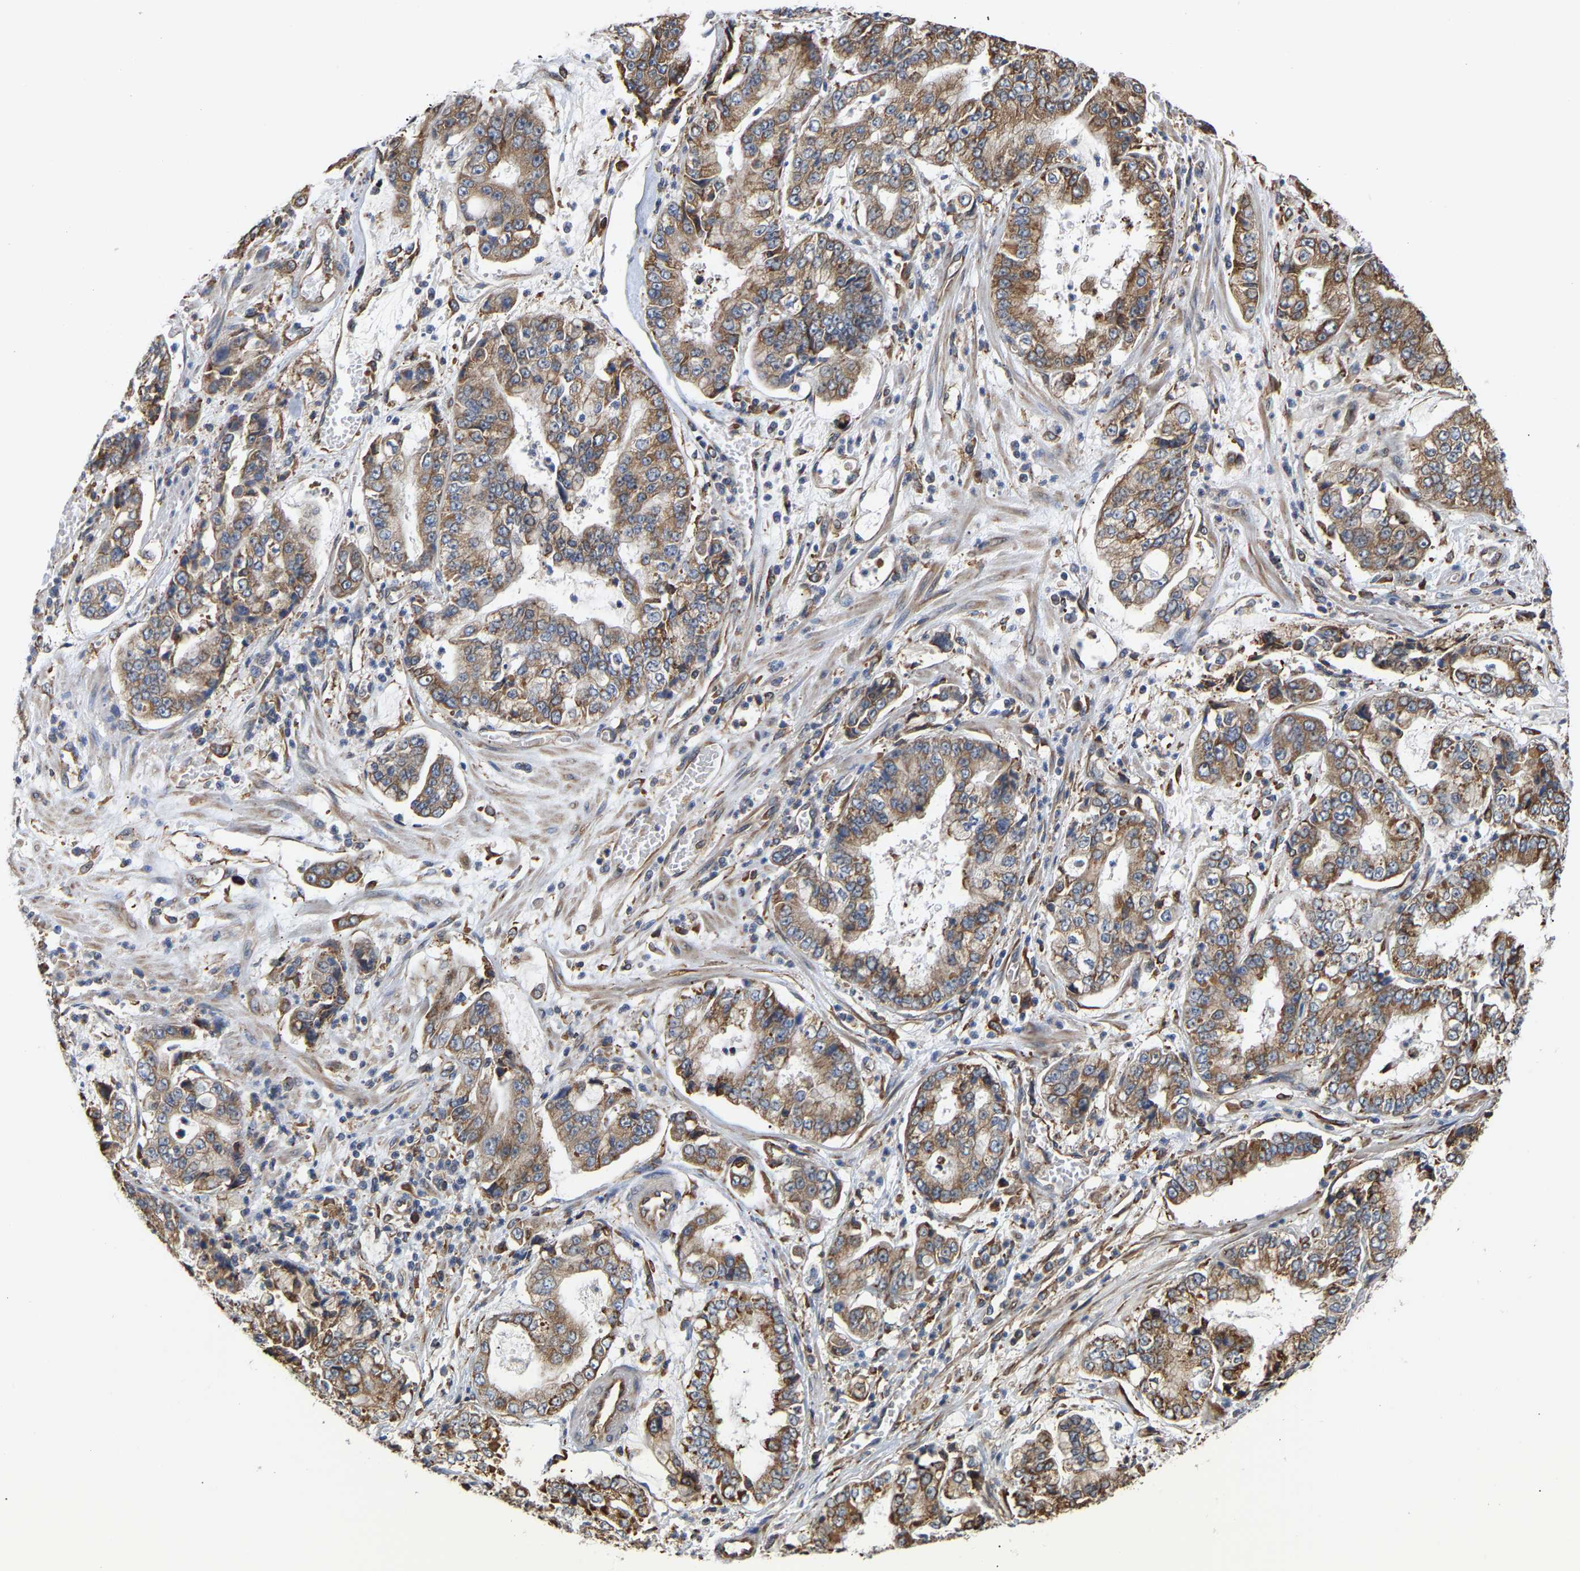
{"staining": {"intensity": "moderate", "quantity": ">75%", "location": "cytoplasmic/membranous"}, "tissue": "stomach cancer", "cell_type": "Tumor cells", "image_type": "cancer", "snomed": [{"axis": "morphology", "description": "Adenocarcinoma, NOS"}, {"axis": "topography", "description": "Stomach"}], "caption": "IHC staining of stomach cancer, which exhibits medium levels of moderate cytoplasmic/membranous staining in about >75% of tumor cells indicating moderate cytoplasmic/membranous protein expression. The staining was performed using DAB (3,3'-diaminobenzidine) (brown) for protein detection and nuclei were counterstained in hematoxylin (blue).", "gene": "ARAP1", "patient": {"sex": "male", "age": 76}}